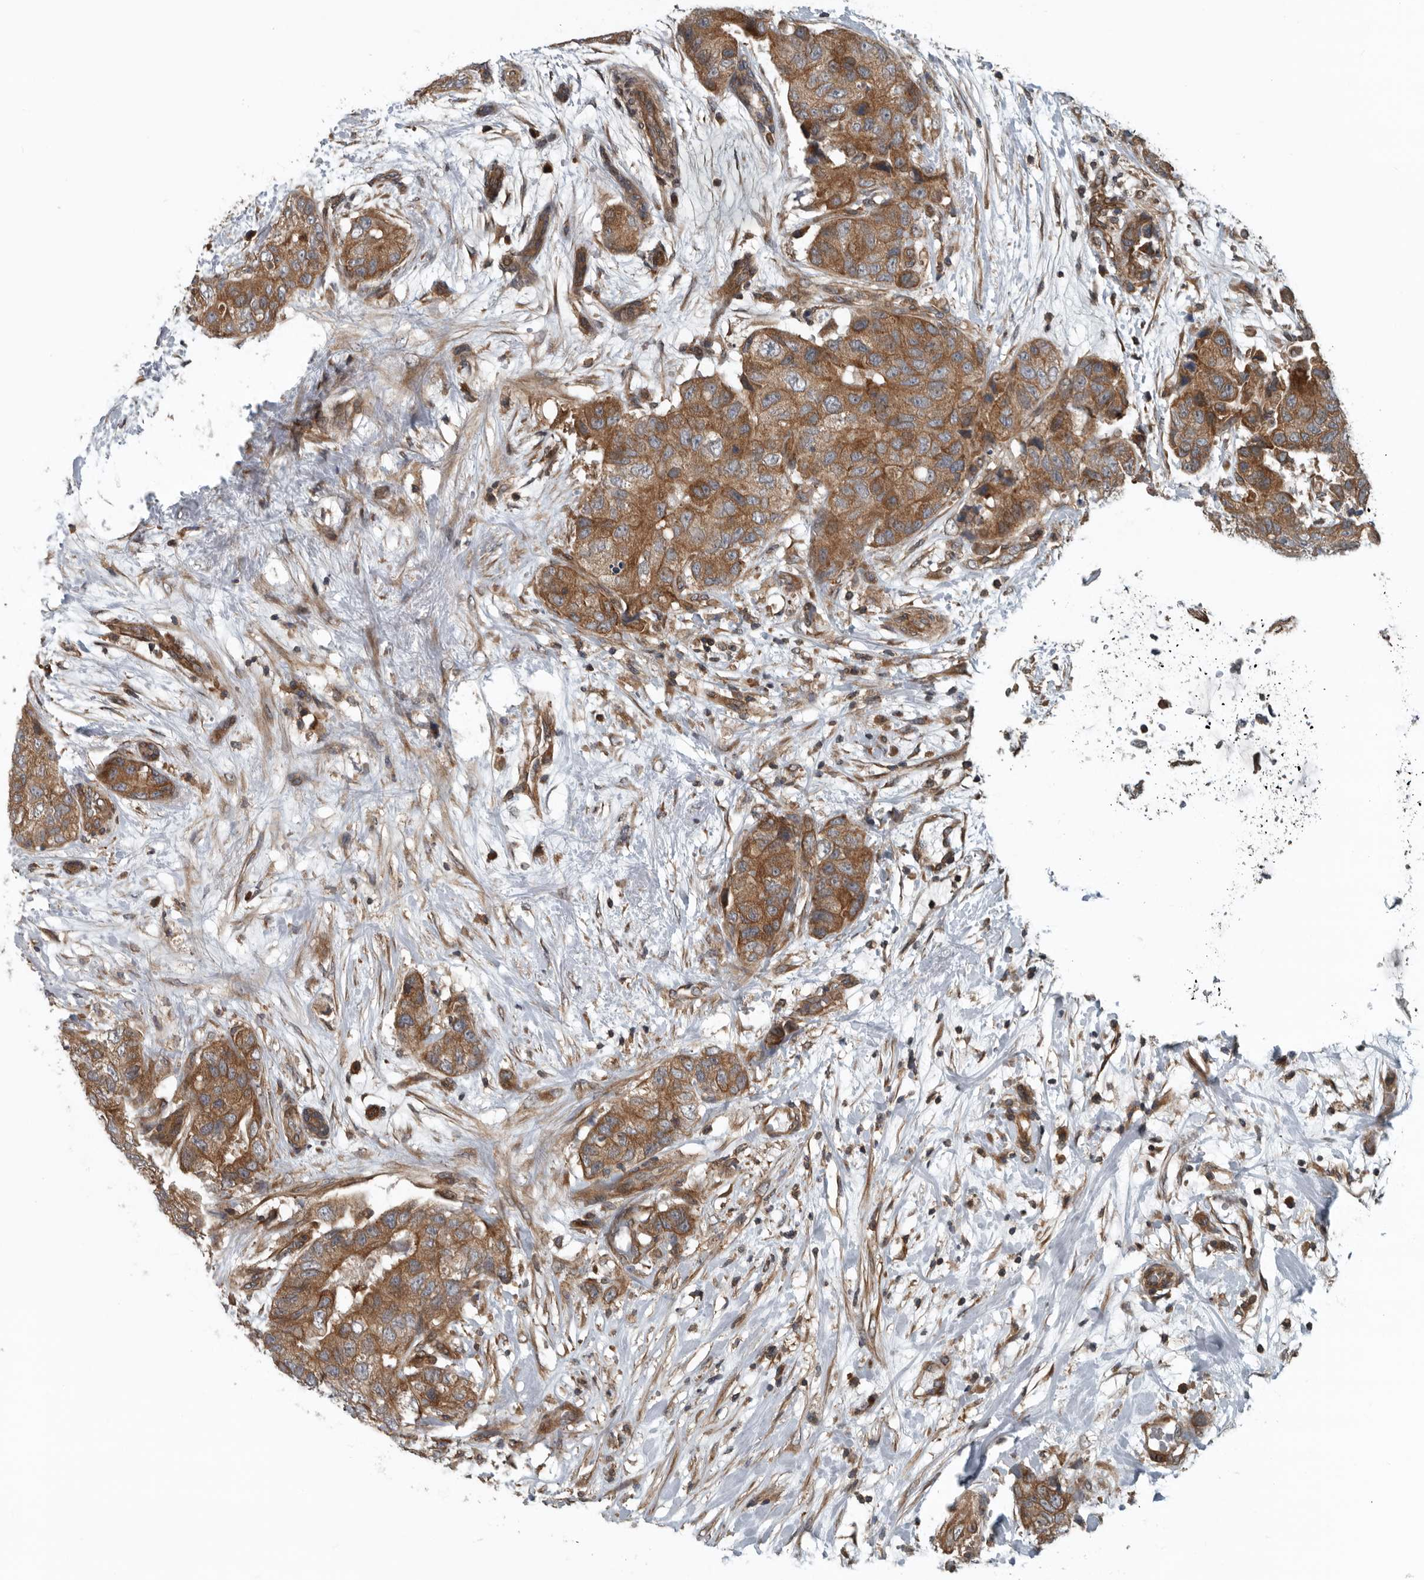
{"staining": {"intensity": "moderate", "quantity": ">75%", "location": "cytoplasmic/membranous"}, "tissue": "breast cancer", "cell_type": "Tumor cells", "image_type": "cancer", "snomed": [{"axis": "morphology", "description": "Duct carcinoma"}, {"axis": "topography", "description": "Breast"}], "caption": "A high-resolution image shows immunohistochemistry (IHC) staining of intraductal carcinoma (breast), which displays moderate cytoplasmic/membranous positivity in about >75% of tumor cells.", "gene": "AMFR", "patient": {"sex": "female", "age": 62}}